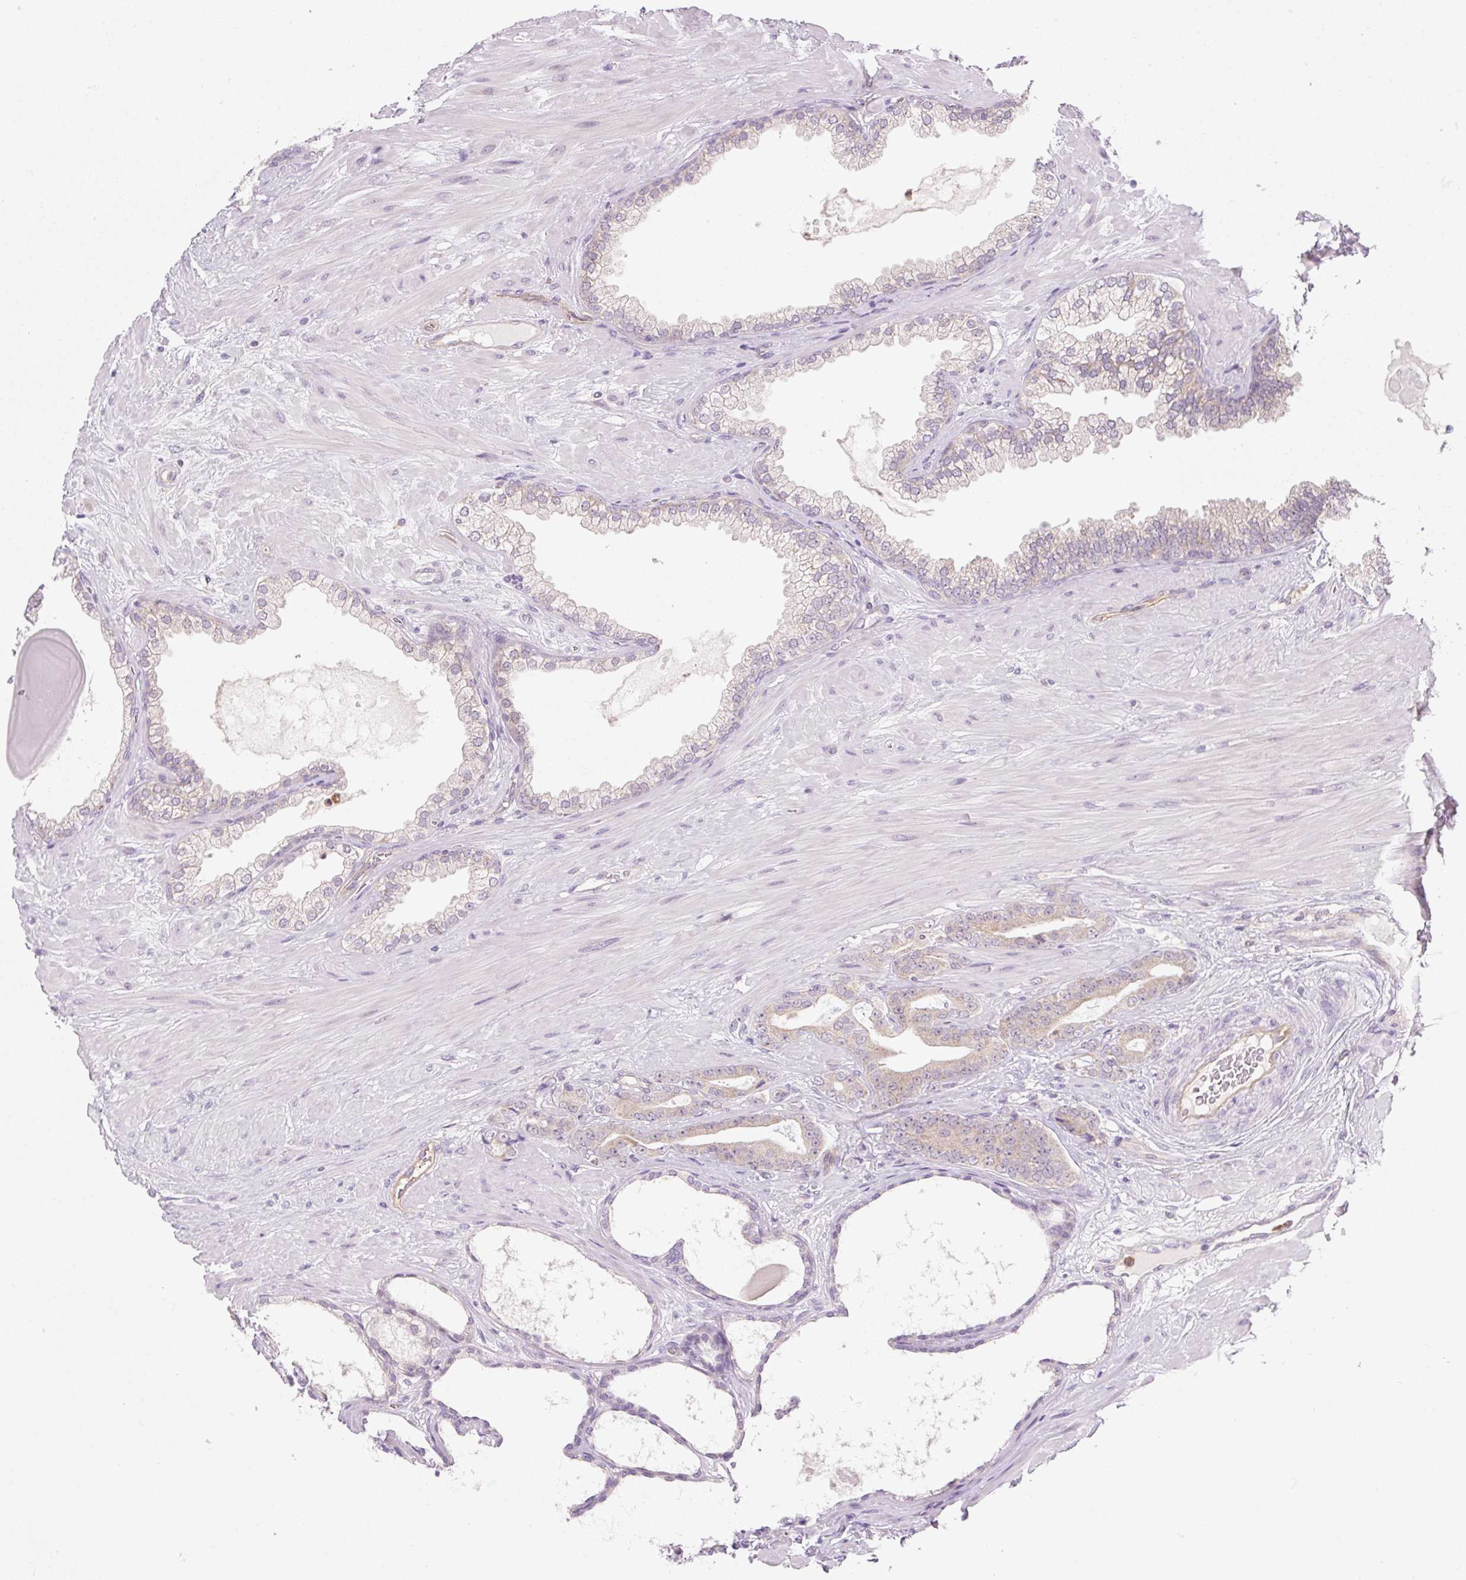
{"staining": {"intensity": "weak", "quantity": ">75%", "location": "cytoplasmic/membranous"}, "tissue": "prostate cancer", "cell_type": "Tumor cells", "image_type": "cancer", "snomed": [{"axis": "morphology", "description": "Adenocarcinoma, Low grade"}, {"axis": "topography", "description": "Prostate"}], "caption": "Human prostate cancer stained with a brown dye displays weak cytoplasmic/membranous positive staining in approximately >75% of tumor cells.", "gene": "OMA1", "patient": {"sex": "male", "age": 61}}